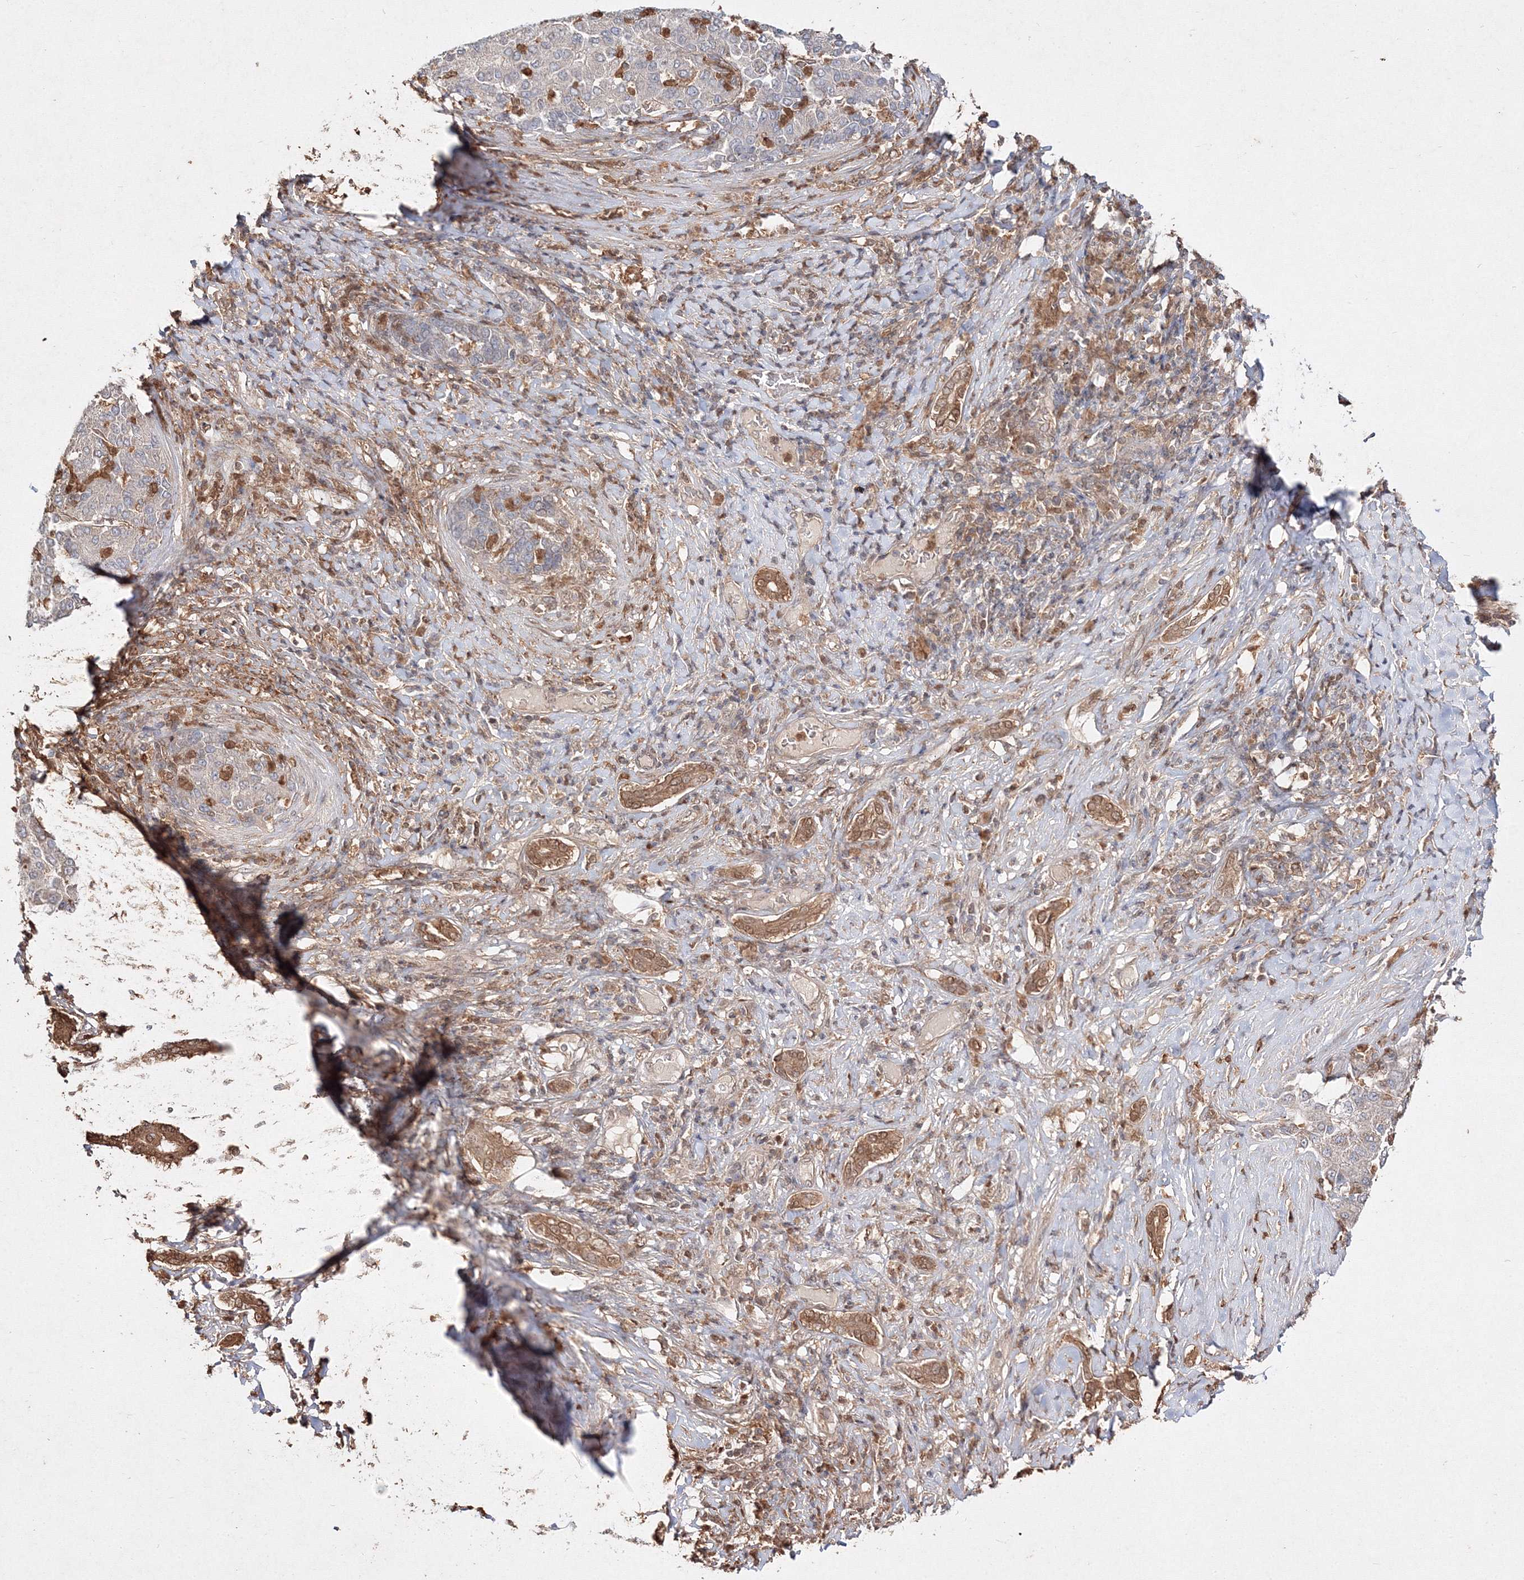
{"staining": {"intensity": "negative", "quantity": "none", "location": "none"}, "tissue": "liver cancer", "cell_type": "Tumor cells", "image_type": "cancer", "snomed": [{"axis": "morphology", "description": "Carcinoma, Hepatocellular, NOS"}, {"axis": "topography", "description": "Liver"}], "caption": "Tumor cells show no significant expression in hepatocellular carcinoma (liver). The staining is performed using DAB (3,3'-diaminobenzidine) brown chromogen with nuclei counter-stained in using hematoxylin.", "gene": "S100A11", "patient": {"sex": "male", "age": 65}}